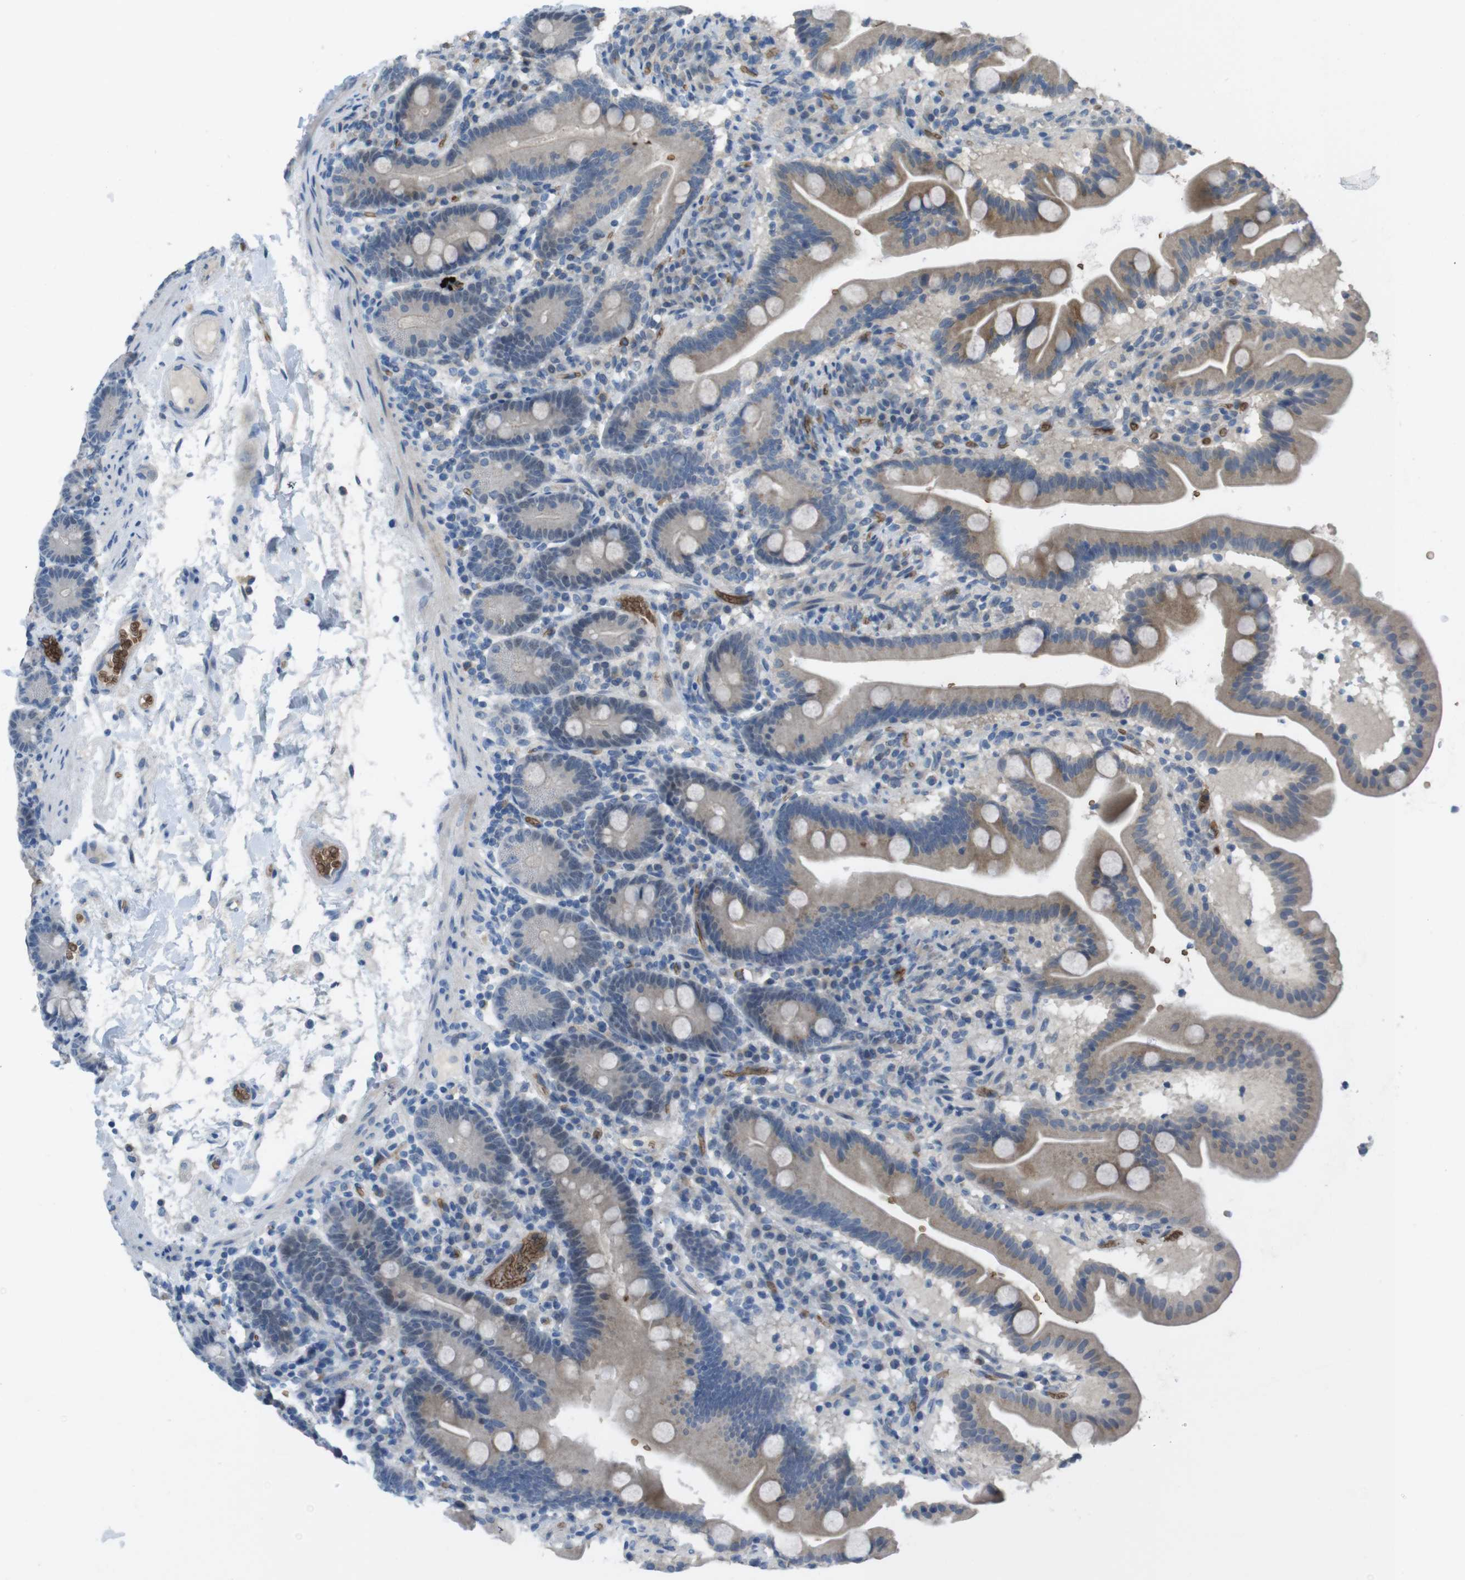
{"staining": {"intensity": "weak", "quantity": "25%-75%", "location": "cytoplasmic/membranous"}, "tissue": "duodenum", "cell_type": "Glandular cells", "image_type": "normal", "snomed": [{"axis": "morphology", "description": "Normal tissue, NOS"}, {"axis": "topography", "description": "Duodenum"}], "caption": "IHC of unremarkable human duodenum displays low levels of weak cytoplasmic/membranous expression in about 25%-75% of glandular cells. The protein of interest is shown in brown color, while the nuclei are stained blue.", "gene": "GYPA", "patient": {"sex": "male", "age": 54}}